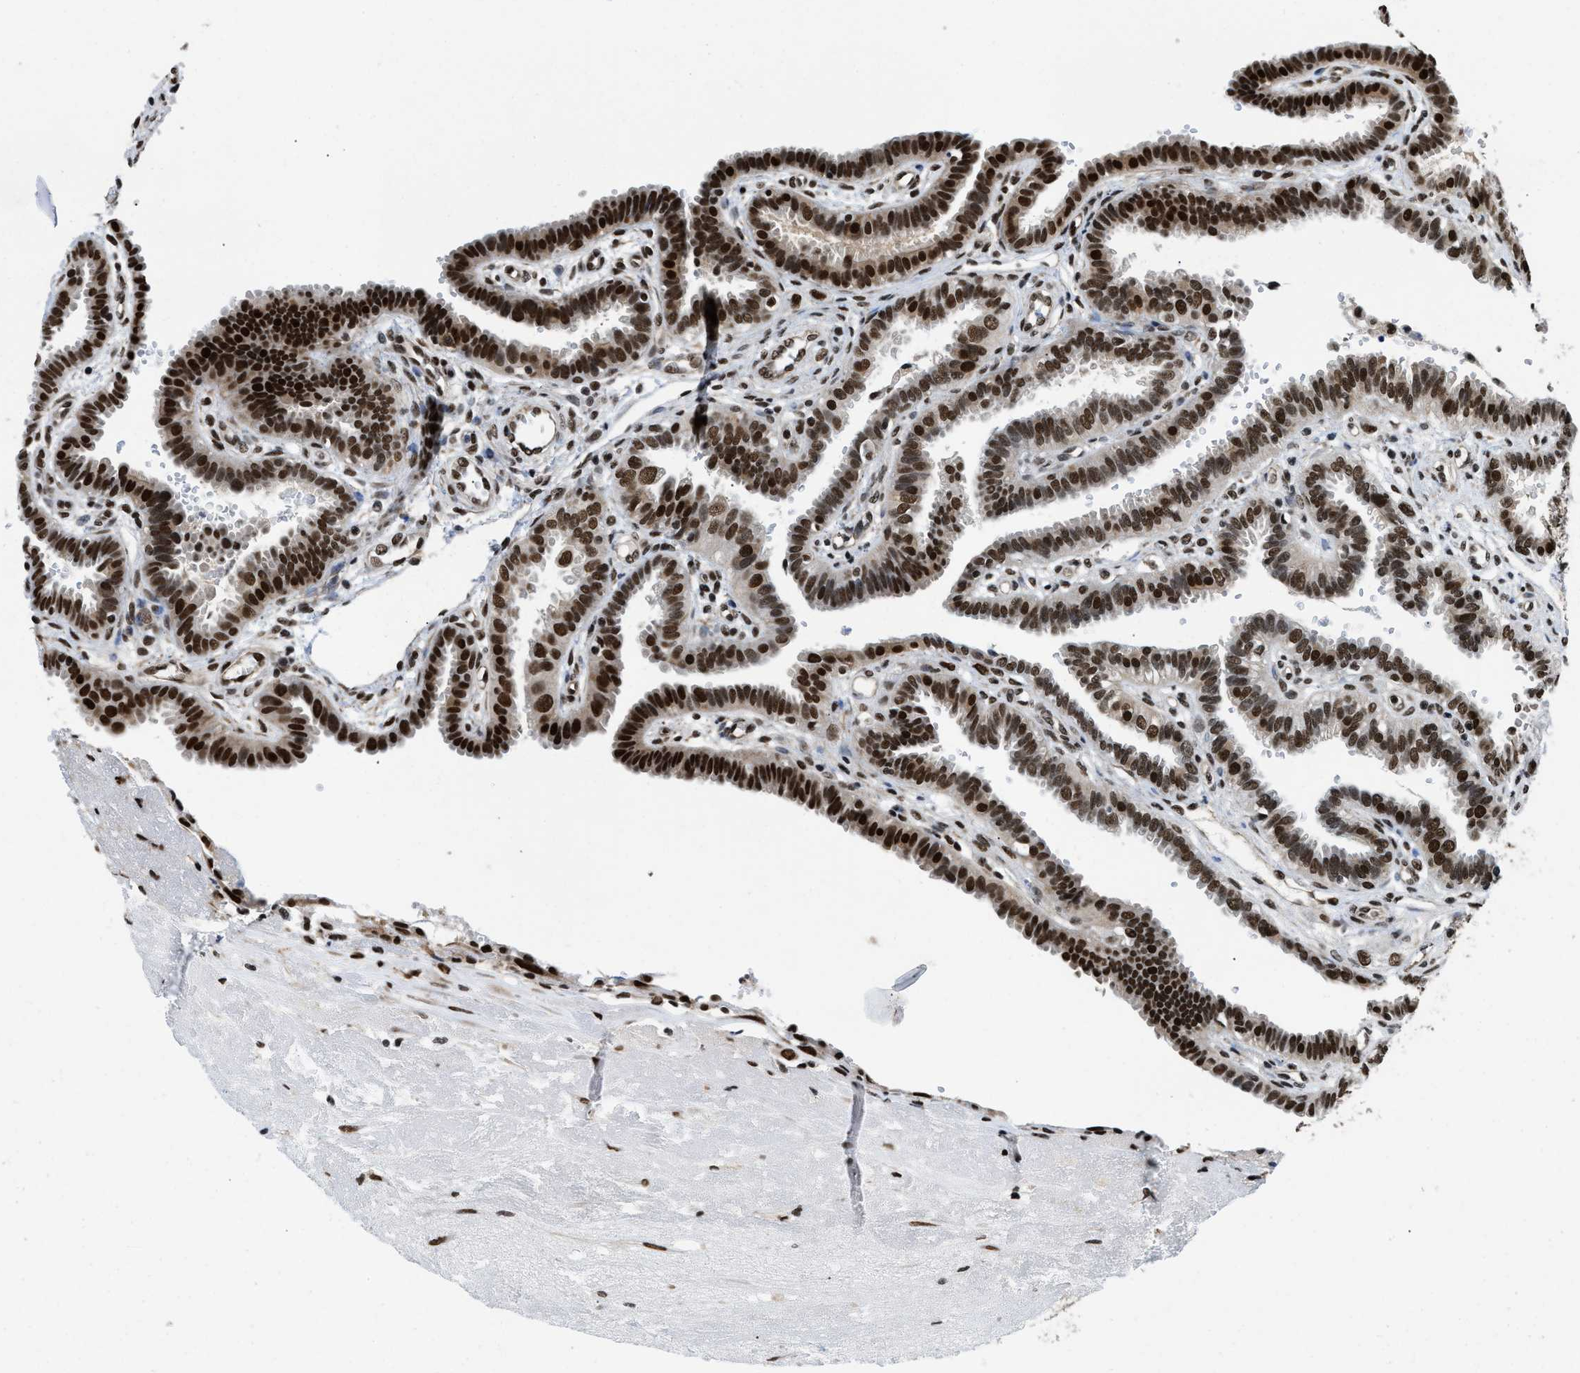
{"staining": {"intensity": "strong", "quantity": ">75%", "location": "nuclear"}, "tissue": "fallopian tube", "cell_type": "Glandular cells", "image_type": "normal", "snomed": [{"axis": "morphology", "description": "Normal tissue, NOS"}, {"axis": "topography", "description": "Fallopian tube"}, {"axis": "topography", "description": "Placenta"}], "caption": "Fallopian tube stained with DAB immunohistochemistry (IHC) exhibits high levels of strong nuclear positivity in approximately >75% of glandular cells. The staining is performed using DAB (3,3'-diaminobenzidine) brown chromogen to label protein expression. The nuclei are counter-stained blue using hematoxylin.", "gene": "SAFB", "patient": {"sex": "female", "age": 34}}